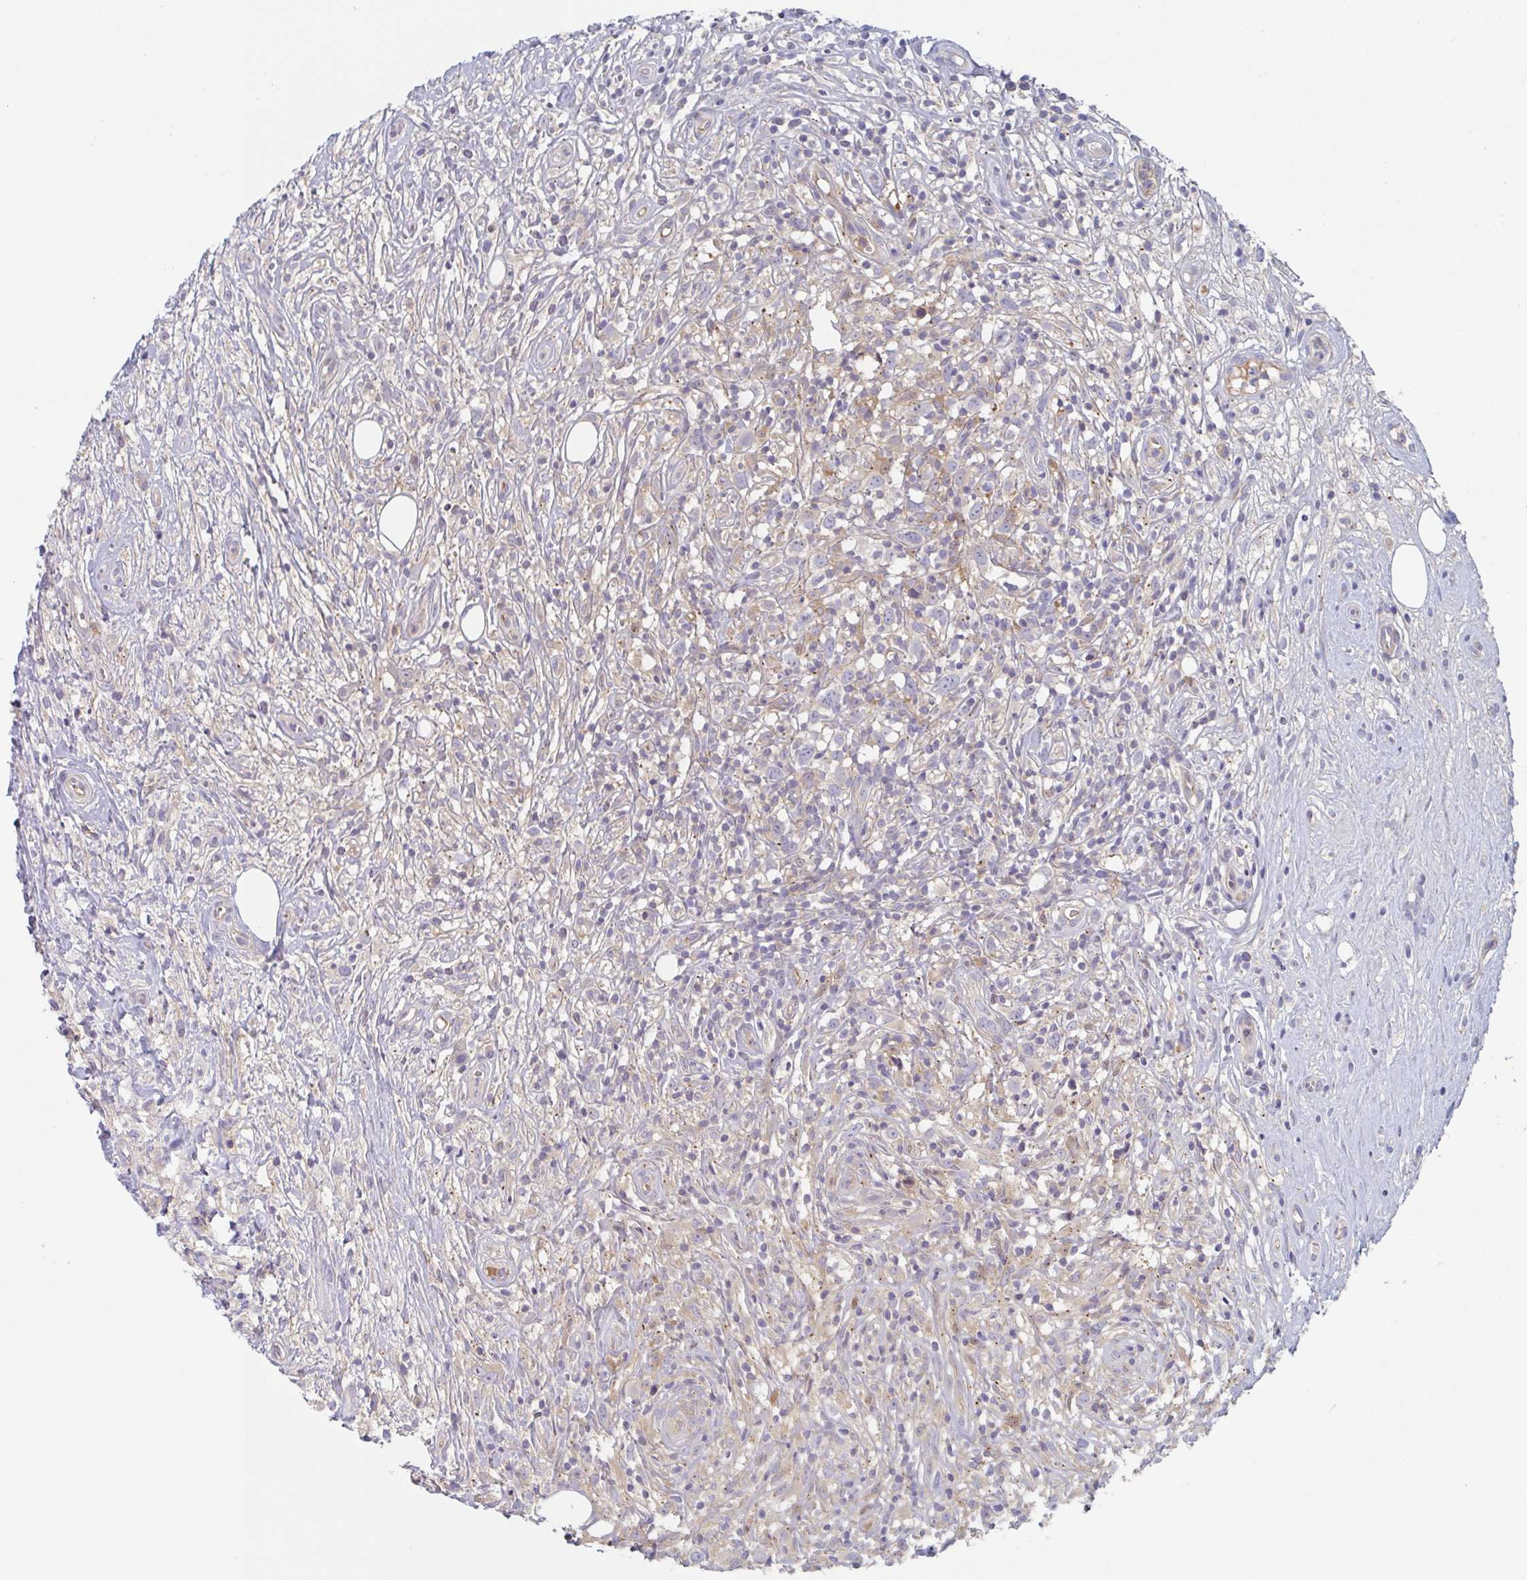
{"staining": {"intensity": "negative", "quantity": "none", "location": "none"}, "tissue": "lymphoma", "cell_type": "Tumor cells", "image_type": "cancer", "snomed": [{"axis": "morphology", "description": "Hodgkin's disease, NOS"}, {"axis": "topography", "description": "No Tissue"}], "caption": "Immunohistochemistry (IHC) micrograph of human Hodgkin's disease stained for a protein (brown), which exhibits no positivity in tumor cells. The staining is performed using DAB brown chromogen with nuclei counter-stained in using hematoxylin.", "gene": "AMPD2", "patient": {"sex": "female", "age": 21}}